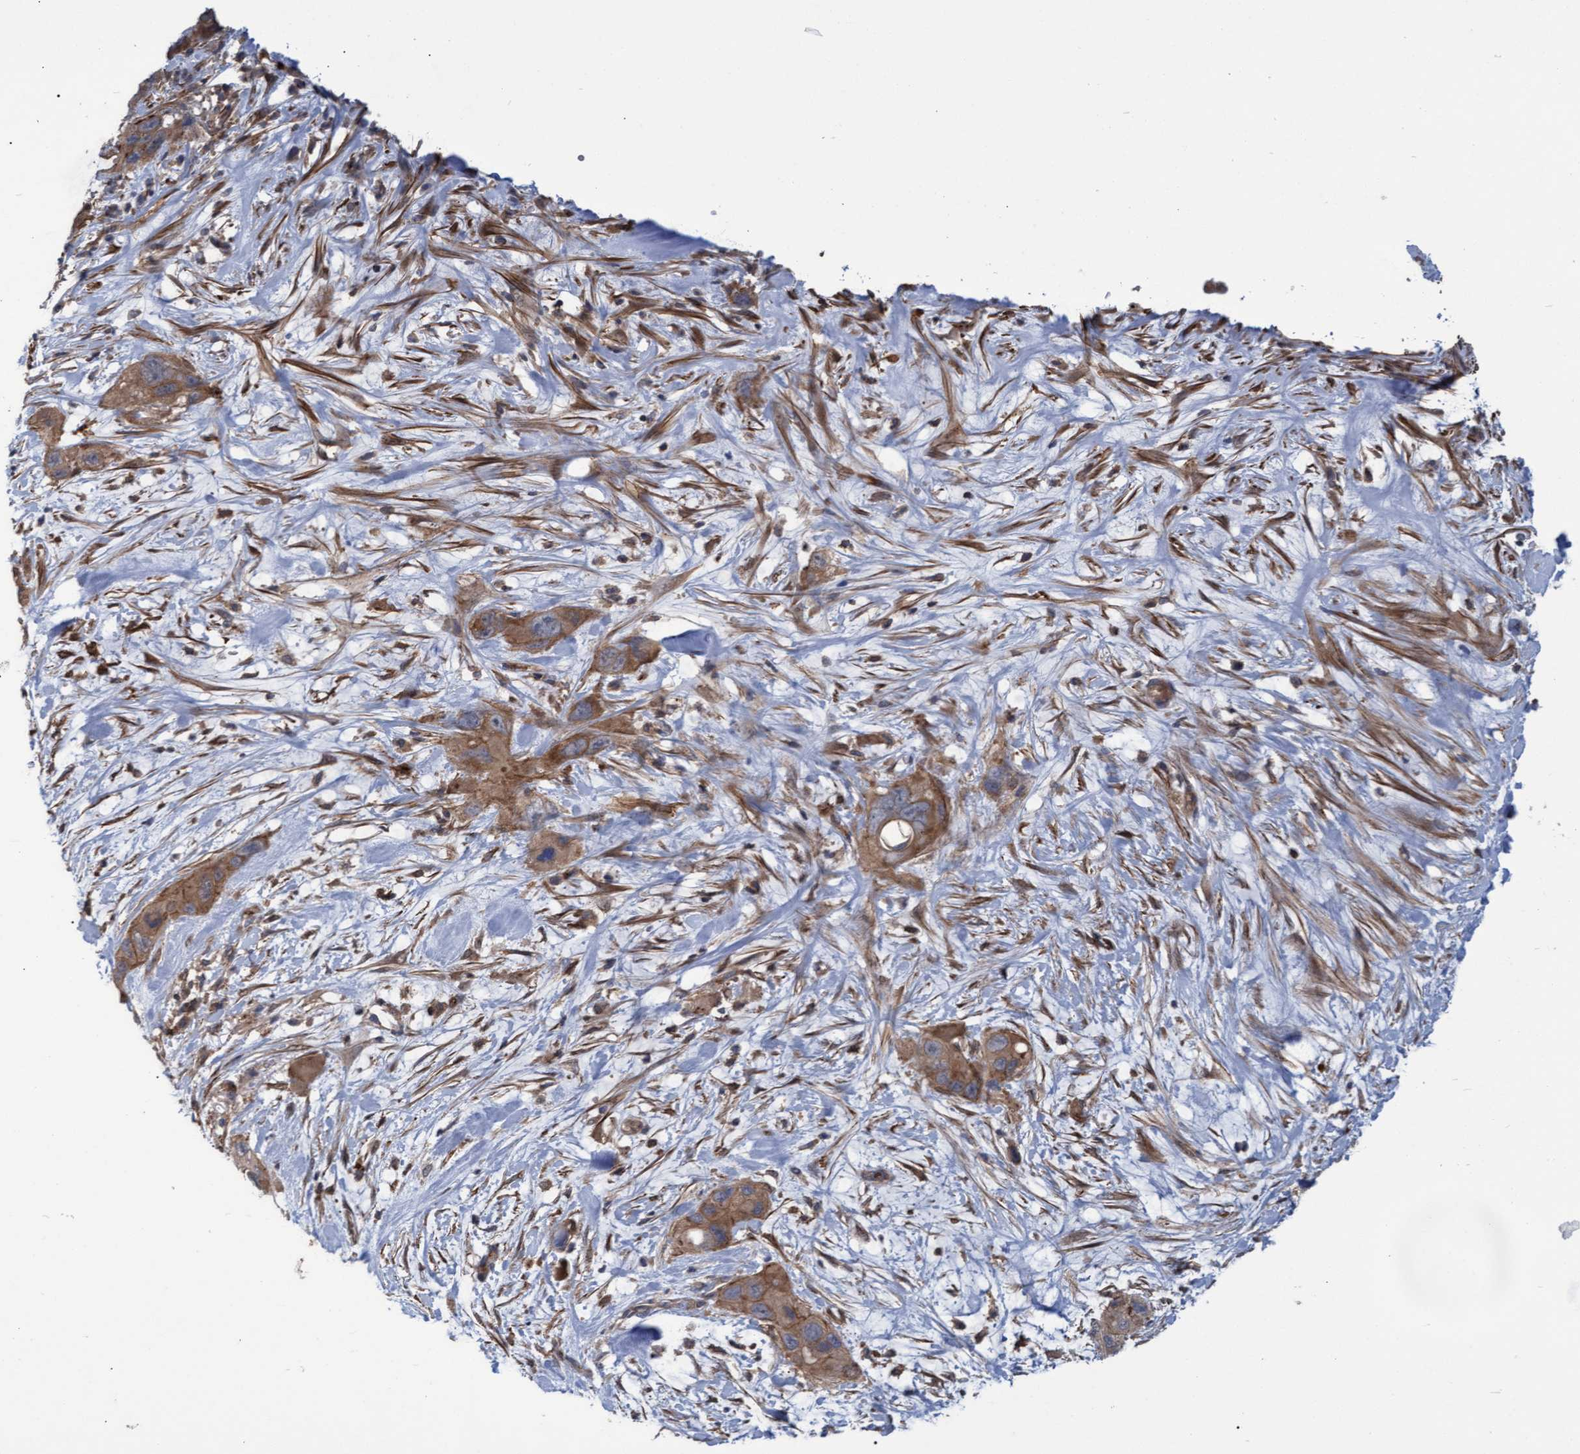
{"staining": {"intensity": "moderate", "quantity": ">75%", "location": "cytoplasmic/membranous"}, "tissue": "pancreatic cancer", "cell_type": "Tumor cells", "image_type": "cancer", "snomed": [{"axis": "morphology", "description": "Adenocarcinoma, NOS"}, {"axis": "topography", "description": "Pancreas"}], "caption": "This image exhibits IHC staining of human adenocarcinoma (pancreatic), with medium moderate cytoplasmic/membranous positivity in approximately >75% of tumor cells.", "gene": "NAA15", "patient": {"sex": "female", "age": 71}}